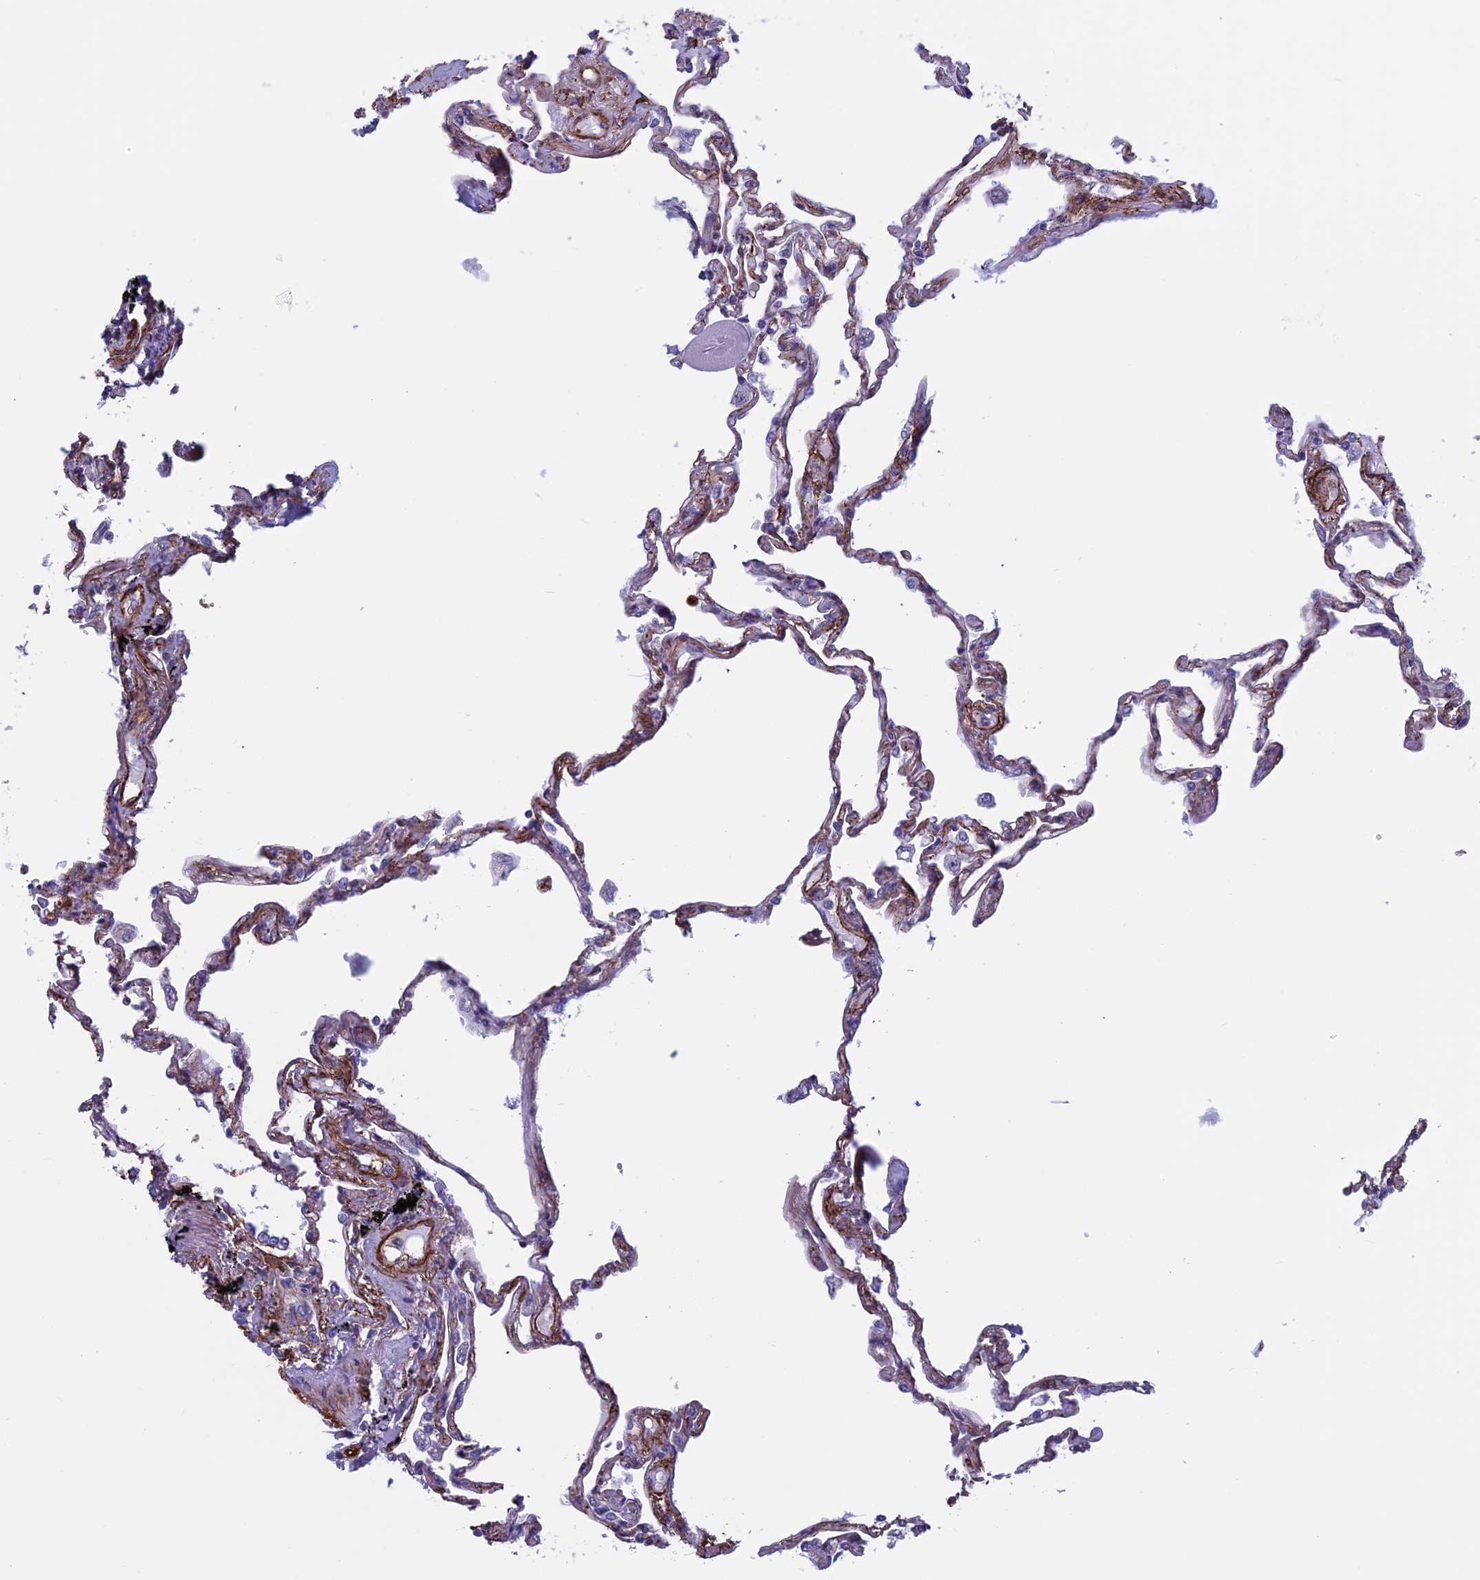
{"staining": {"intensity": "moderate", "quantity": "25%-75%", "location": "cytoplasmic/membranous"}, "tissue": "lung", "cell_type": "Alveolar cells", "image_type": "normal", "snomed": [{"axis": "morphology", "description": "Normal tissue, NOS"}, {"axis": "topography", "description": "Lung"}], "caption": "Lung stained with a brown dye displays moderate cytoplasmic/membranous positive expression in about 25%-75% of alveolar cells.", "gene": "ANGPTL2", "patient": {"sex": "female", "age": 67}}